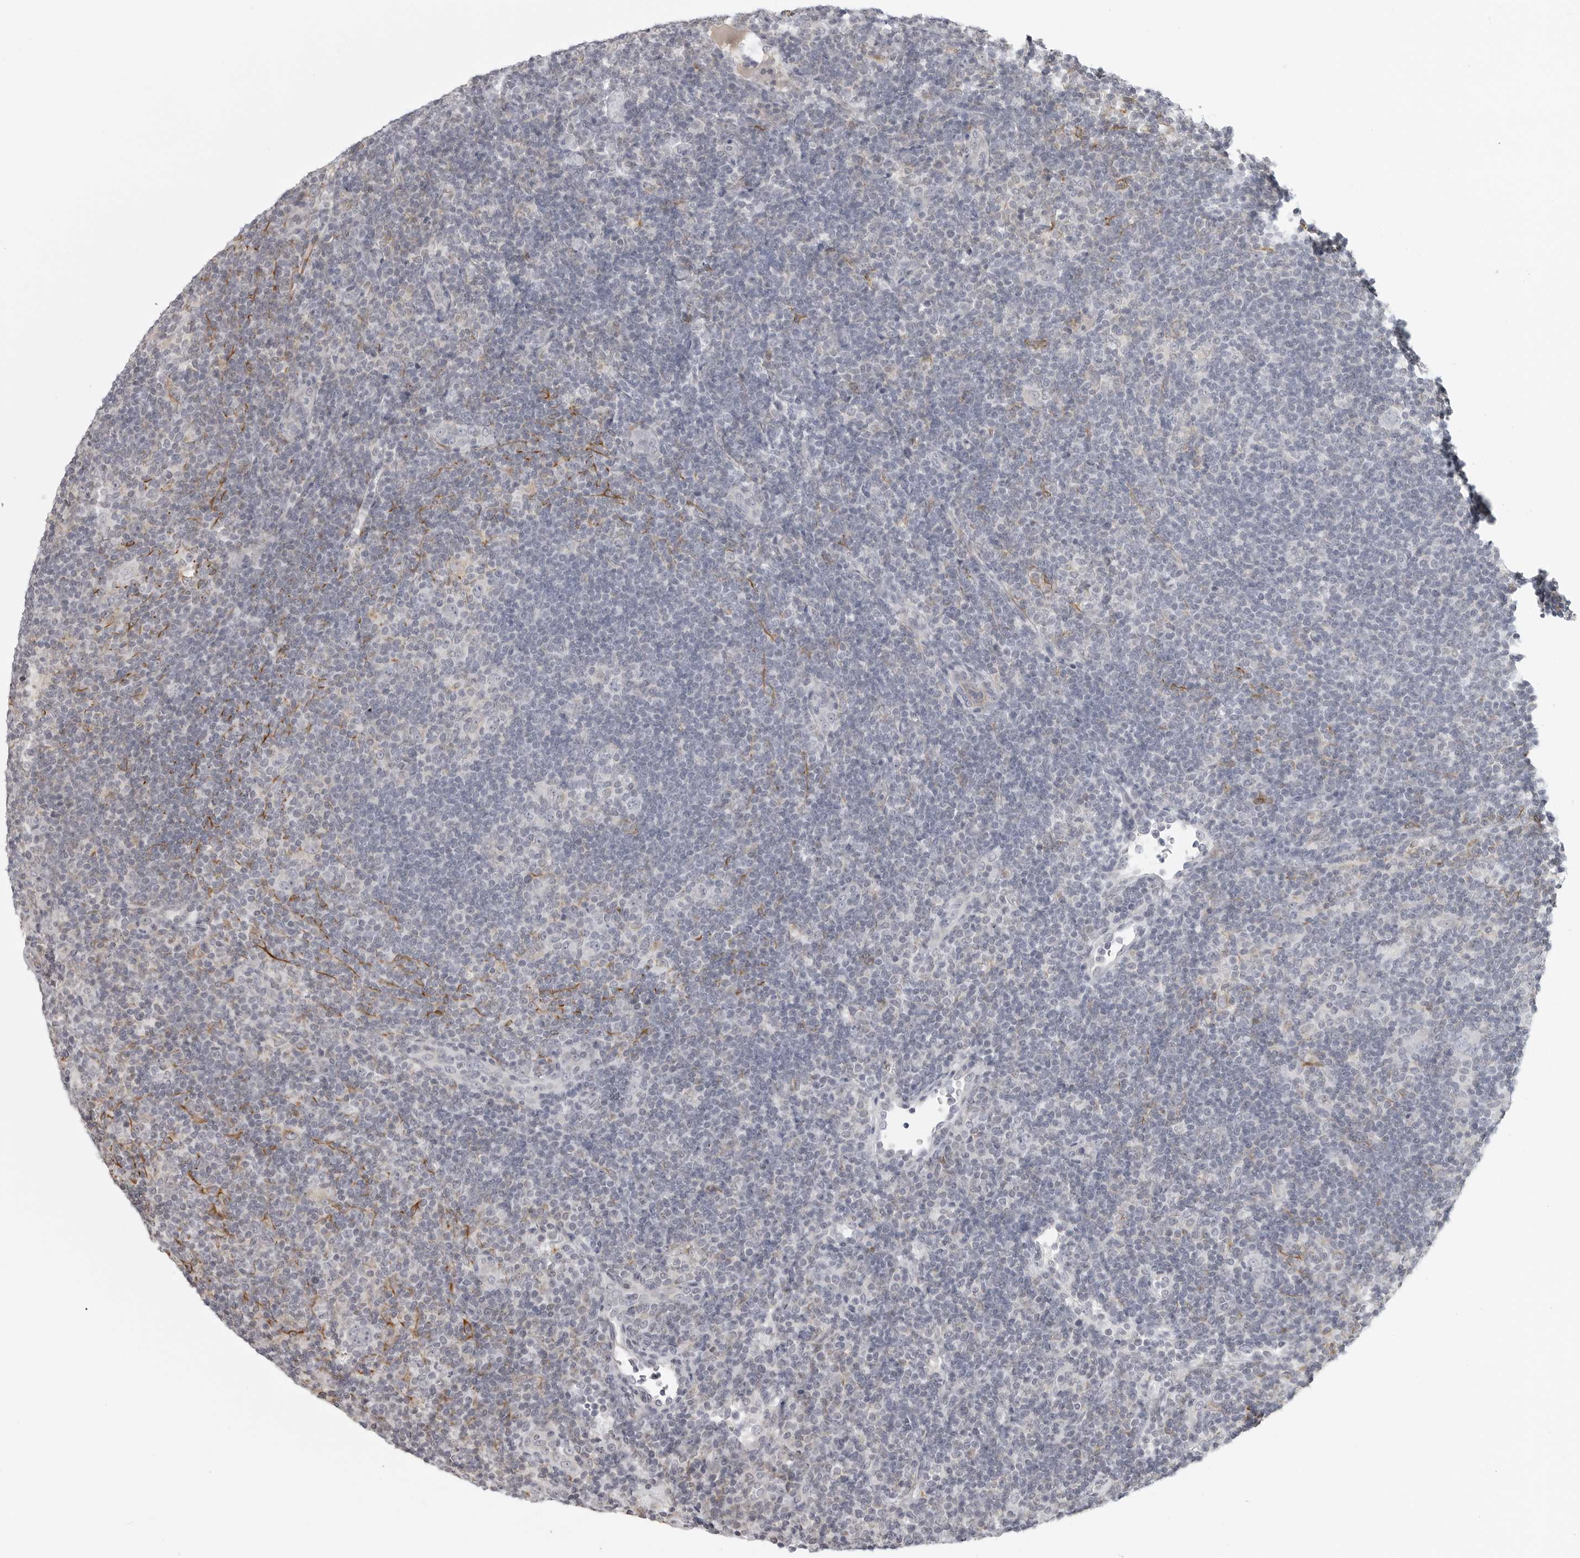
{"staining": {"intensity": "negative", "quantity": "none", "location": "none"}, "tissue": "lymphoma", "cell_type": "Tumor cells", "image_type": "cancer", "snomed": [{"axis": "morphology", "description": "Hodgkin's disease, NOS"}, {"axis": "topography", "description": "Lymph node"}], "caption": "Tumor cells are negative for protein expression in human lymphoma.", "gene": "MAP7D1", "patient": {"sex": "female", "age": 57}}